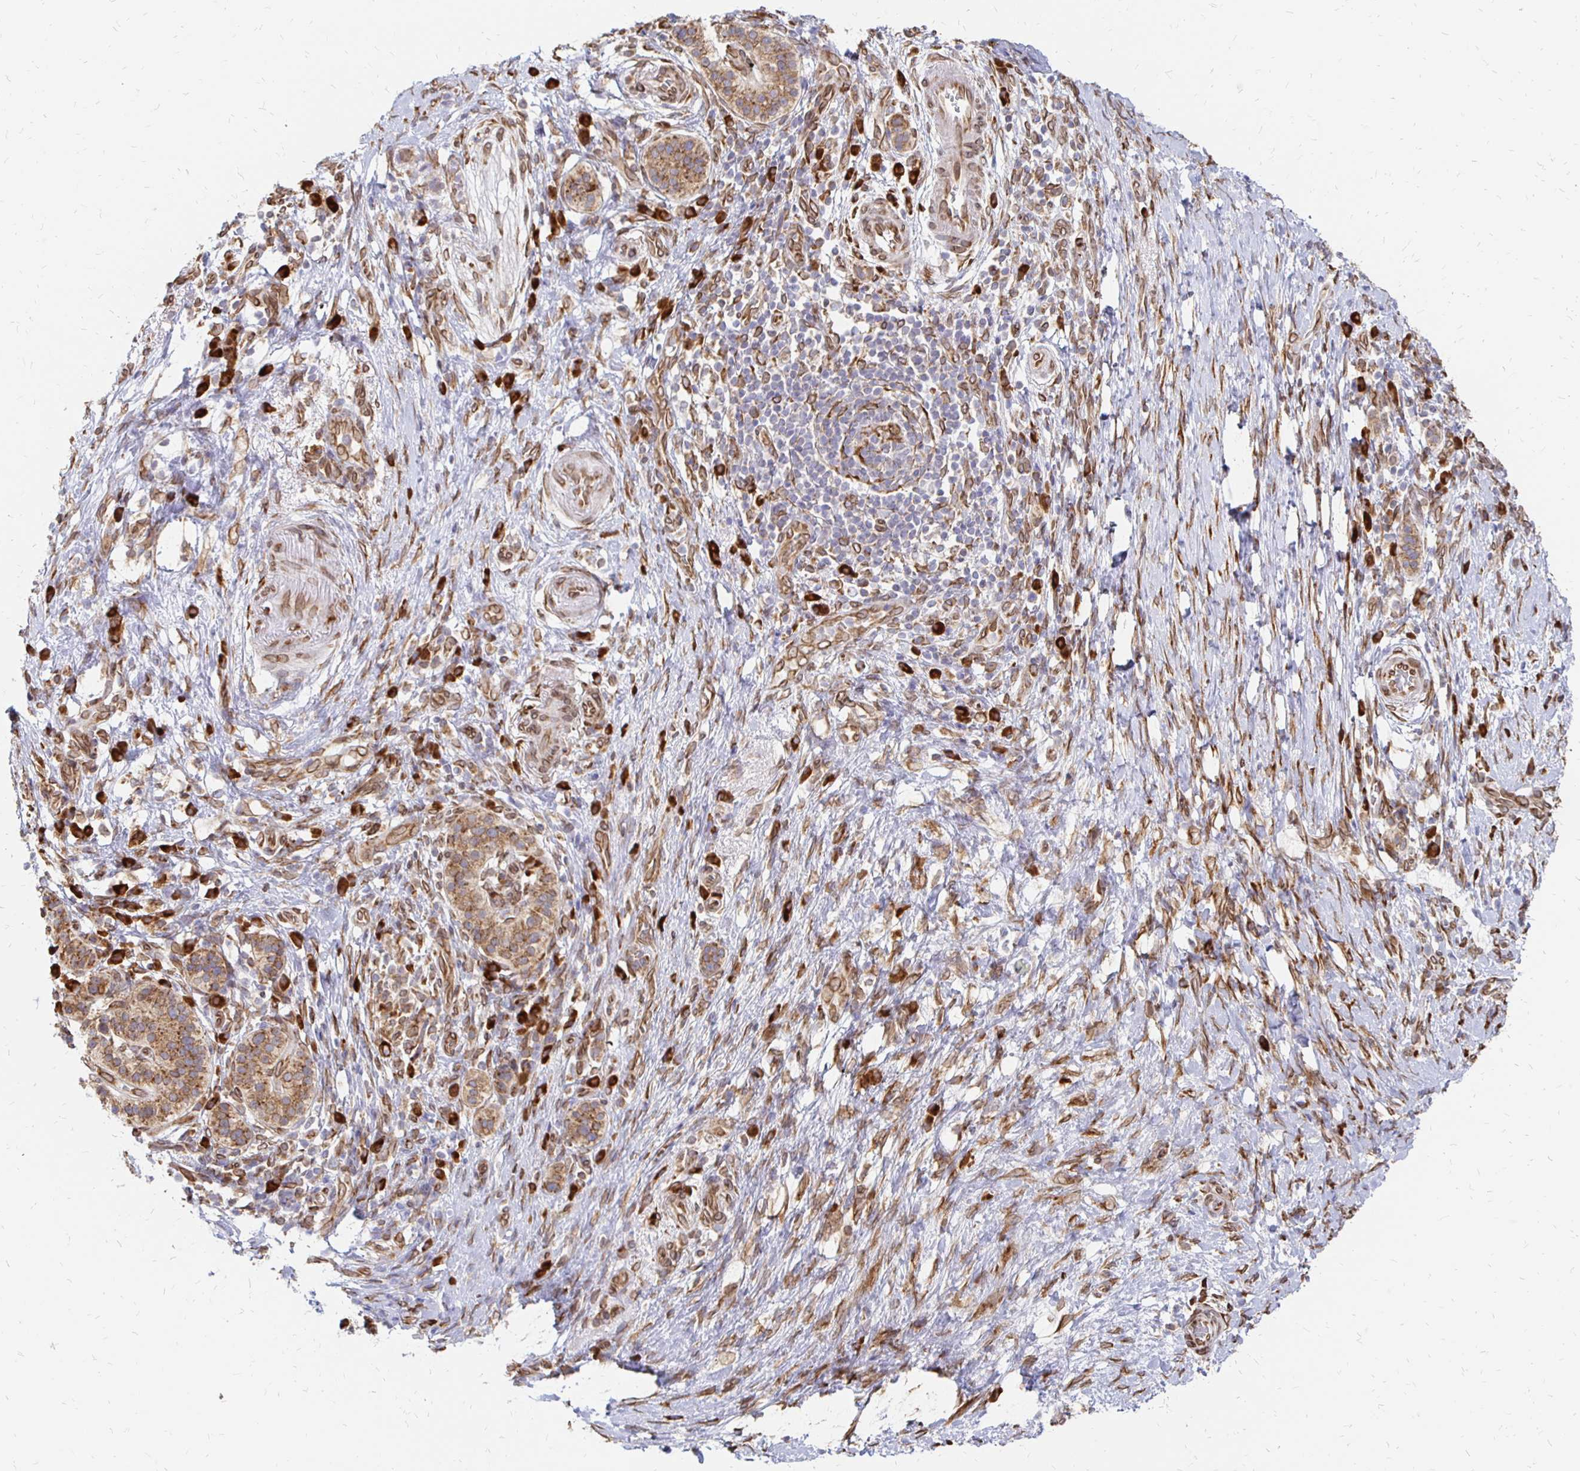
{"staining": {"intensity": "strong", "quantity": ">75%", "location": "cytoplasmic/membranous,nuclear"}, "tissue": "pancreatic cancer", "cell_type": "Tumor cells", "image_type": "cancer", "snomed": [{"axis": "morphology", "description": "Adenocarcinoma, NOS"}, {"axis": "topography", "description": "Pancreas"}], "caption": "Immunohistochemistry of pancreatic cancer (adenocarcinoma) displays high levels of strong cytoplasmic/membranous and nuclear positivity in about >75% of tumor cells.", "gene": "PELI3", "patient": {"sex": "female", "age": 72}}